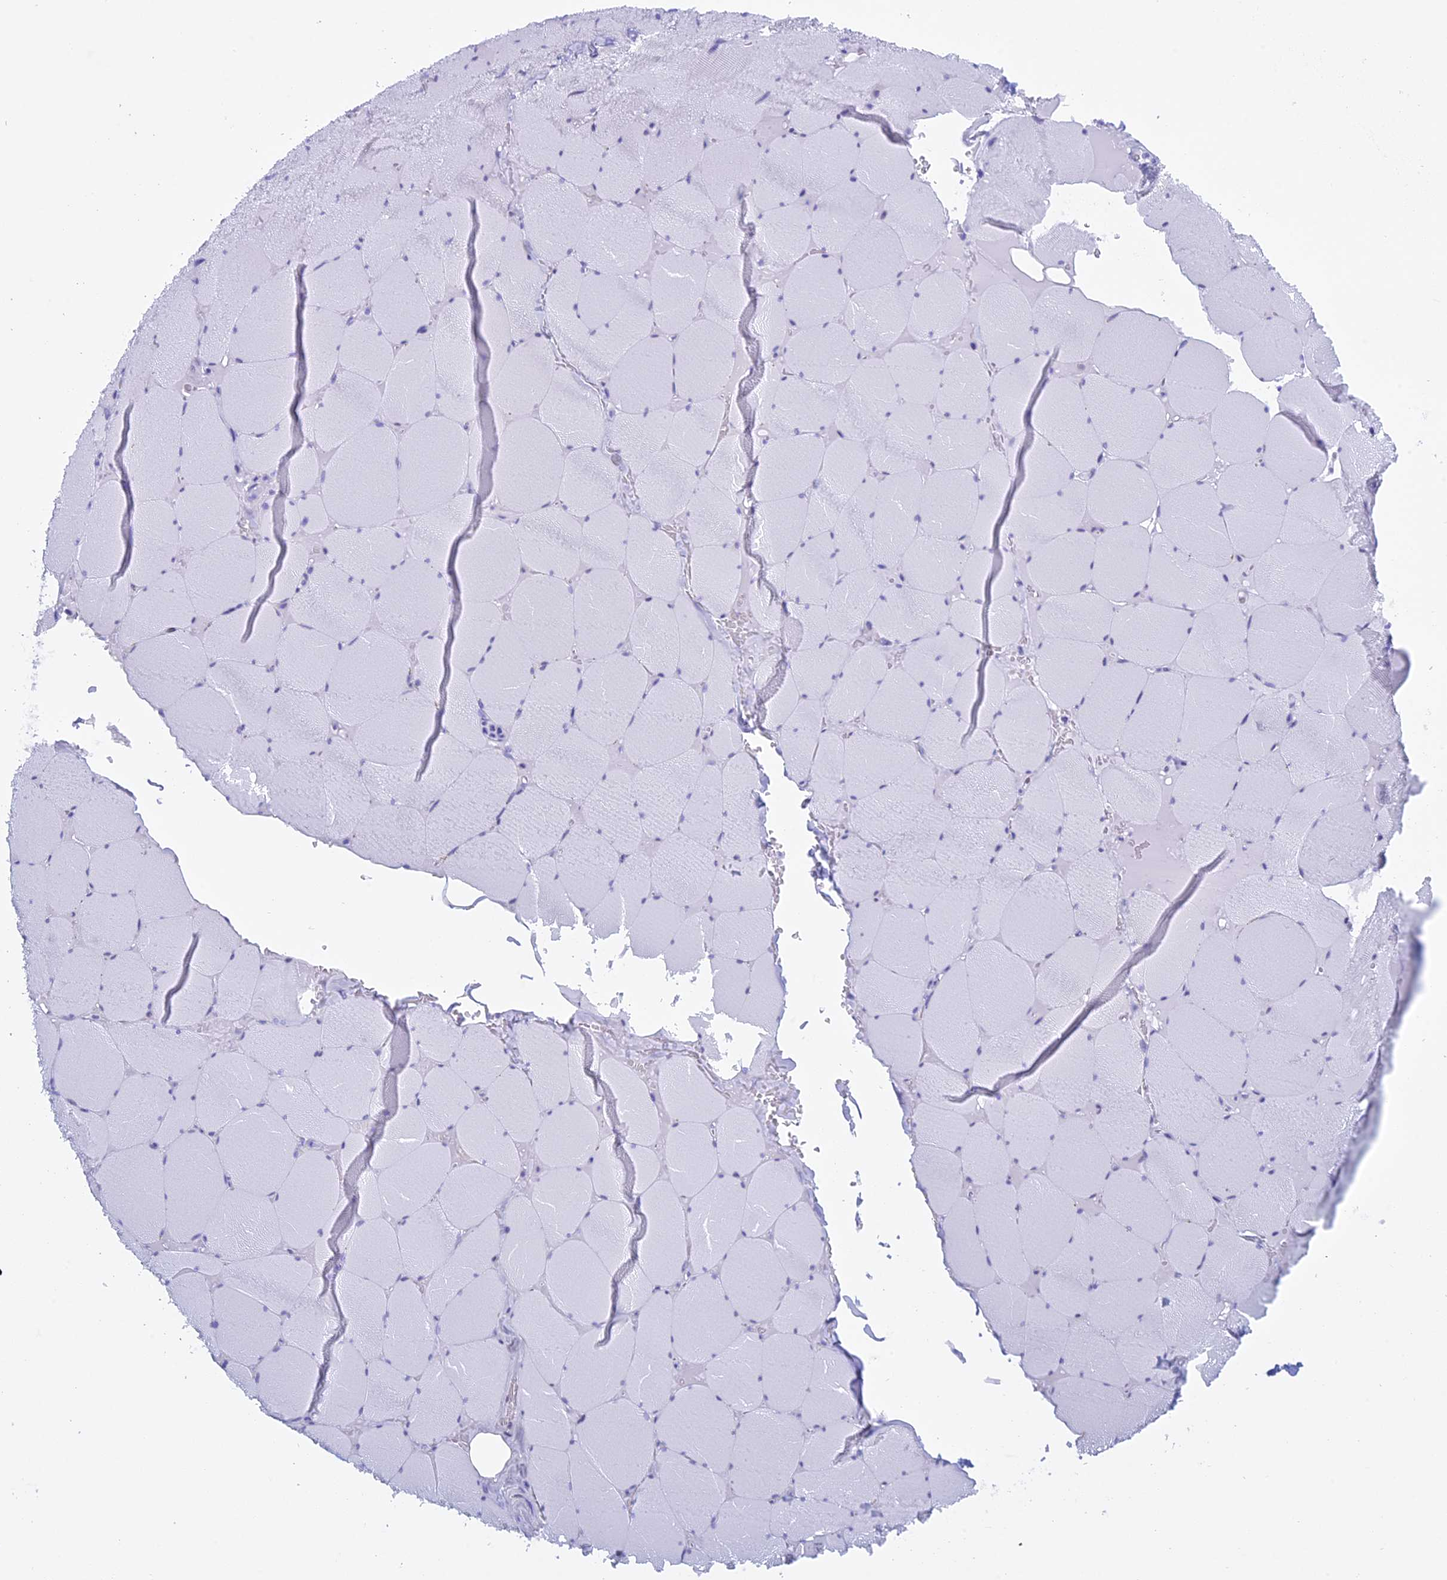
{"staining": {"intensity": "negative", "quantity": "none", "location": "none"}, "tissue": "skeletal muscle", "cell_type": "Myocytes", "image_type": "normal", "snomed": [{"axis": "morphology", "description": "Normal tissue, NOS"}, {"axis": "topography", "description": "Skeletal muscle"}, {"axis": "topography", "description": "Head-Neck"}], "caption": "The photomicrograph shows no significant staining in myocytes of skeletal muscle.", "gene": "KCTD21", "patient": {"sex": "male", "age": 66}}